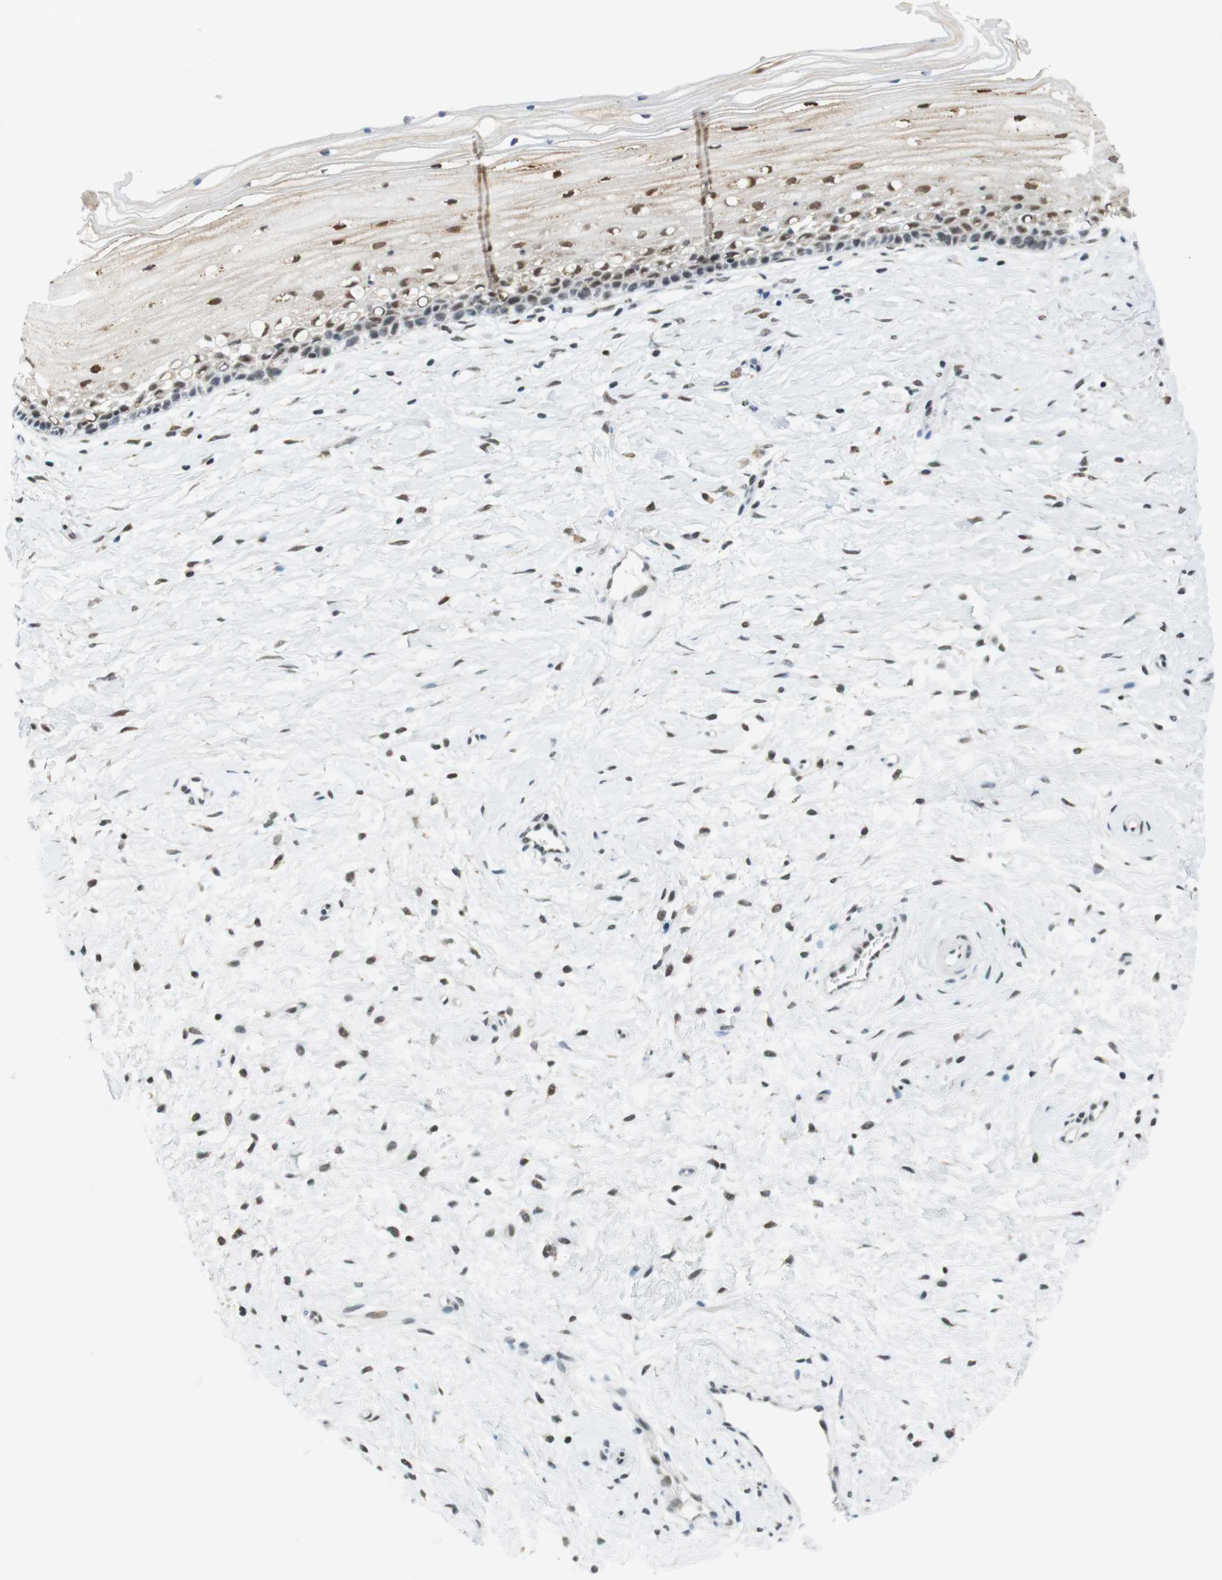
{"staining": {"intensity": "moderate", "quantity": ">75%", "location": "cytoplasmic/membranous,nuclear"}, "tissue": "cervix", "cell_type": "Glandular cells", "image_type": "normal", "snomed": [{"axis": "morphology", "description": "Normal tissue, NOS"}, {"axis": "topography", "description": "Cervix"}], "caption": "IHC photomicrograph of benign human cervix stained for a protein (brown), which shows medium levels of moderate cytoplasmic/membranous,nuclear positivity in about >75% of glandular cells.", "gene": "RNF38", "patient": {"sex": "female", "age": 39}}